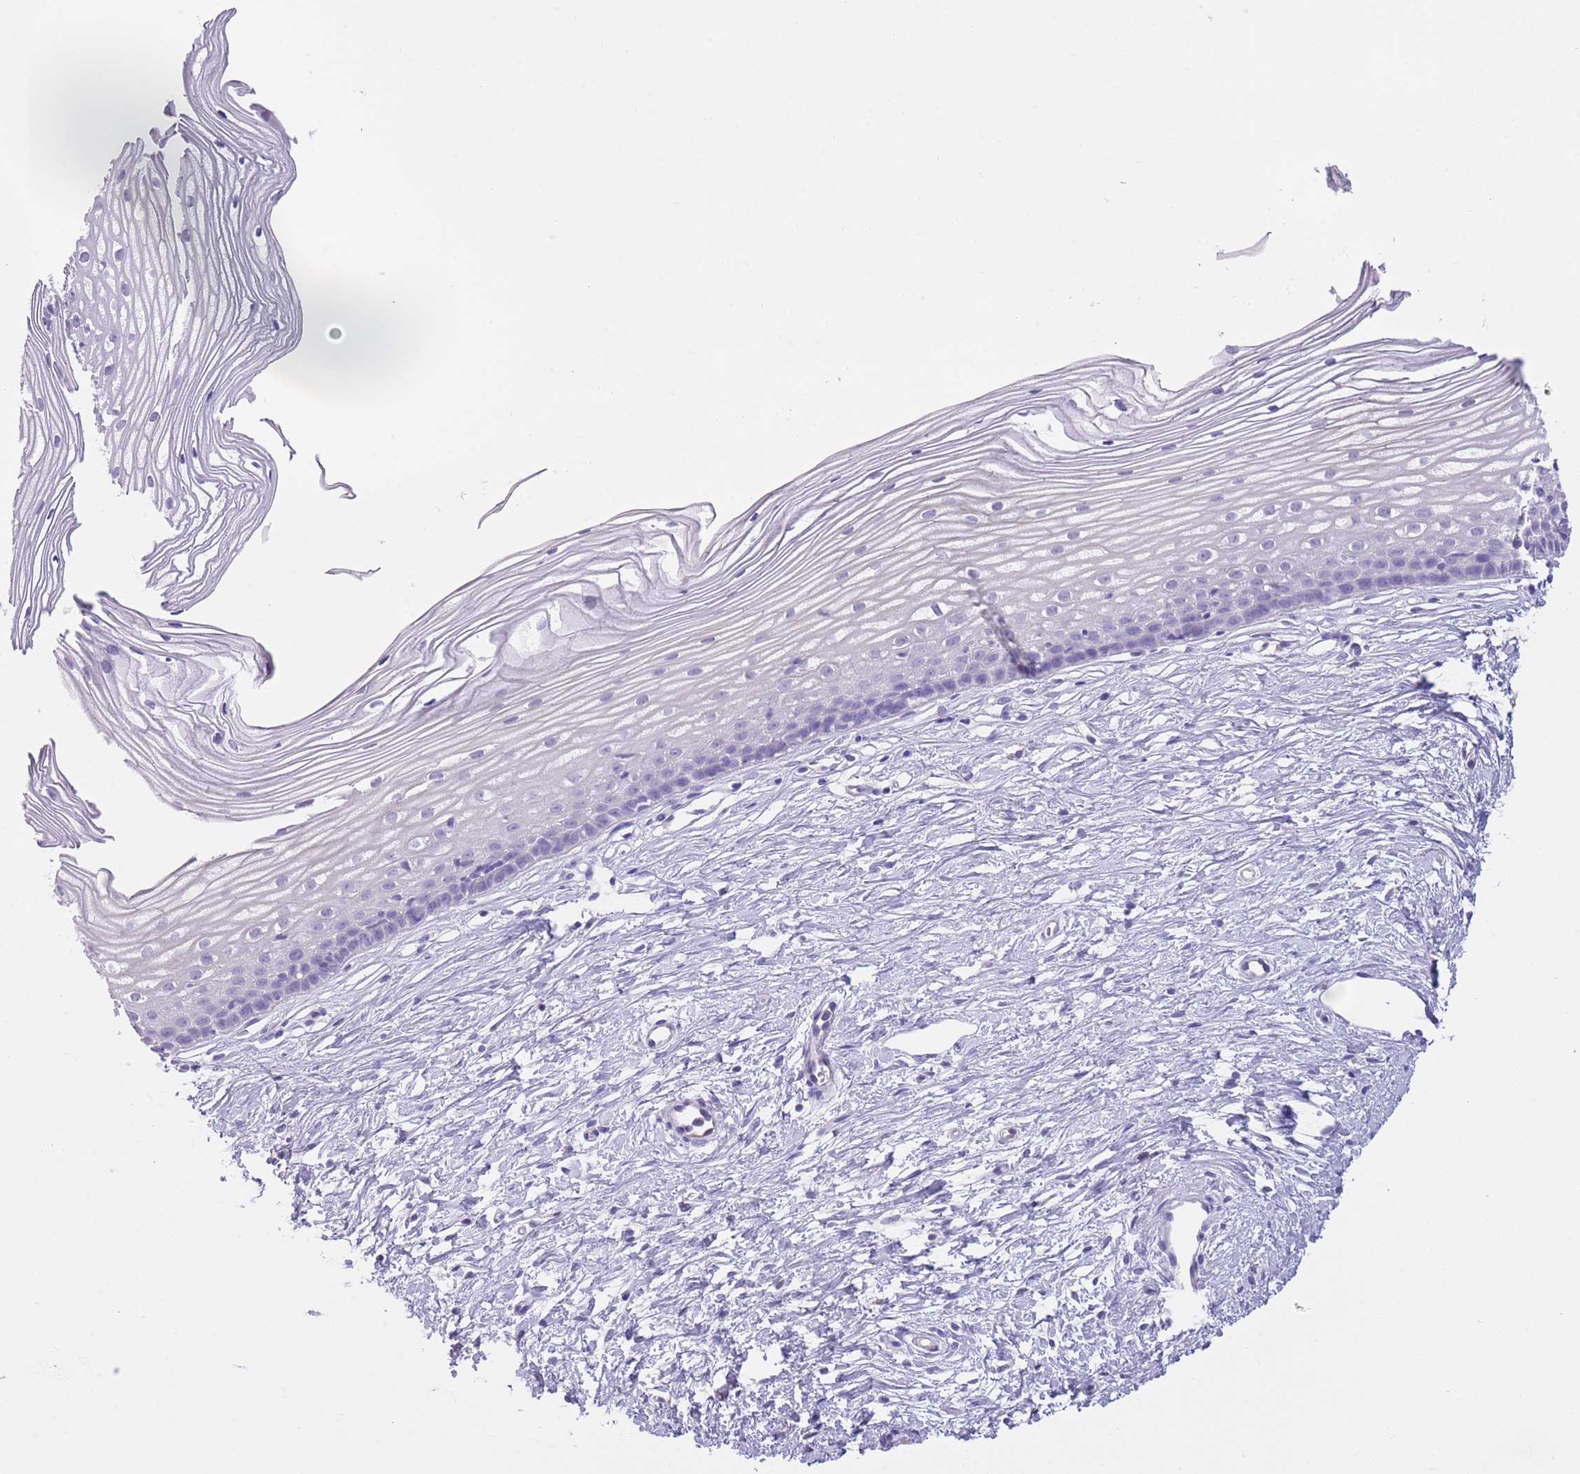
{"staining": {"intensity": "negative", "quantity": "none", "location": "none"}, "tissue": "cervix", "cell_type": "Glandular cells", "image_type": "normal", "snomed": [{"axis": "morphology", "description": "Normal tissue, NOS"}, {"axis": "topography", "description": "Cervix"}], "caption": "Normal cervix was stained to show a protein in brown. There is no significant expression in glandular cells. (Brightfield microscopy of DAB (3,3'-diaminobenzidine) IHC at high magnification).", "gene": "SFTPA1", "patient": {"sex": "female", "age": 40}}